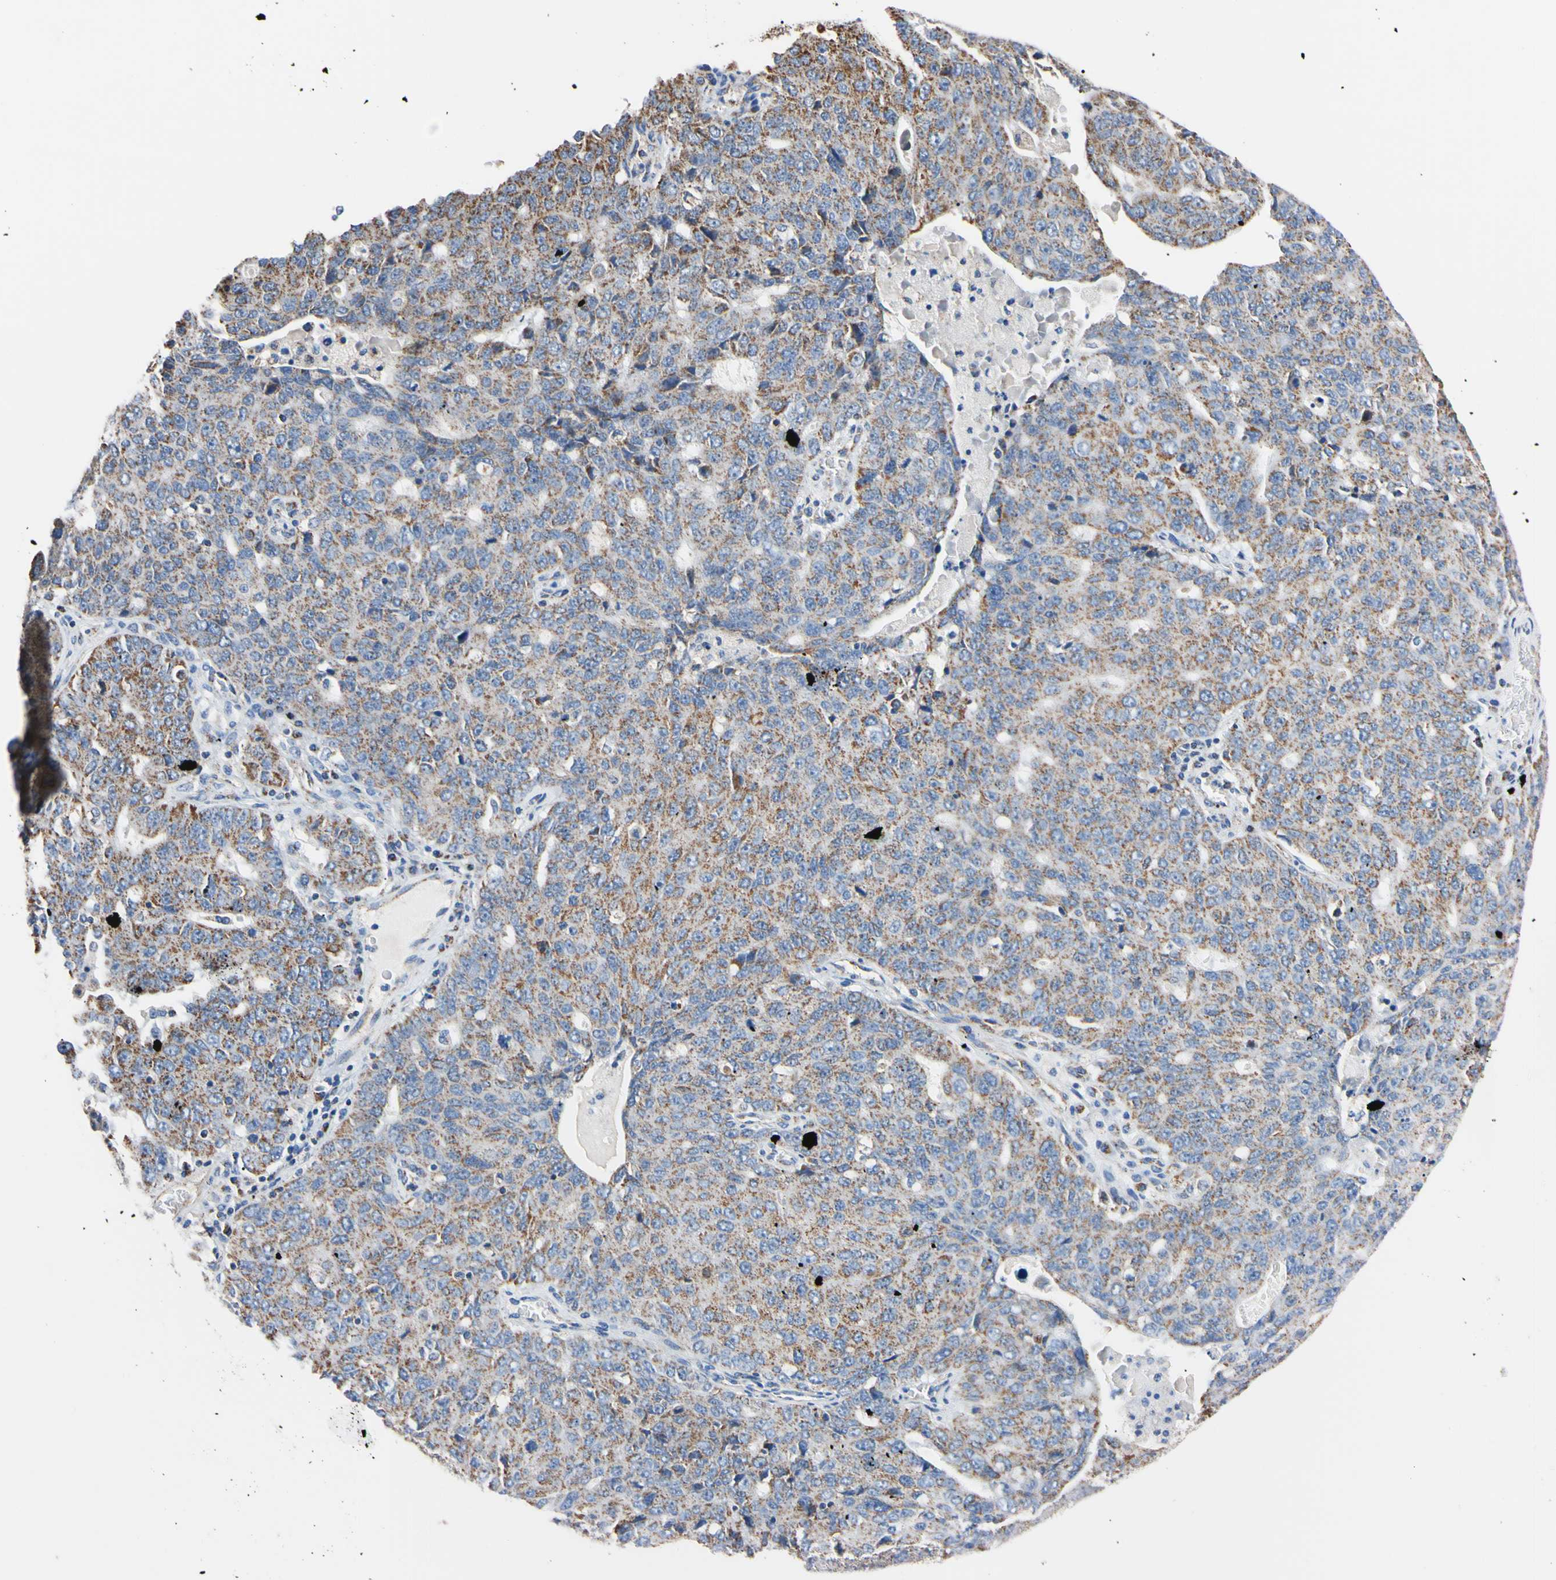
{"staining": {"intensity": "moderate", "quantity": "25%-75%", "location": "cytoplasmic/membranous"}, "tissue": "ovarian cancer", "cell_type": "Tumor cells", "image_type": "cancer", "snomed": [{"axis": "morphology", "description": "Carcinoma, endometroid"}, {"axis": "topography", "description": "Ovary"}], "caption": "Tumor cells show medium levels of moderate cytoplasmic/membranous positivity in about 25%-75% of cells in endometroid carcinoma (ovarian).", "gene": "CLPP", "patient": {"sex": "female", "age": 62}}